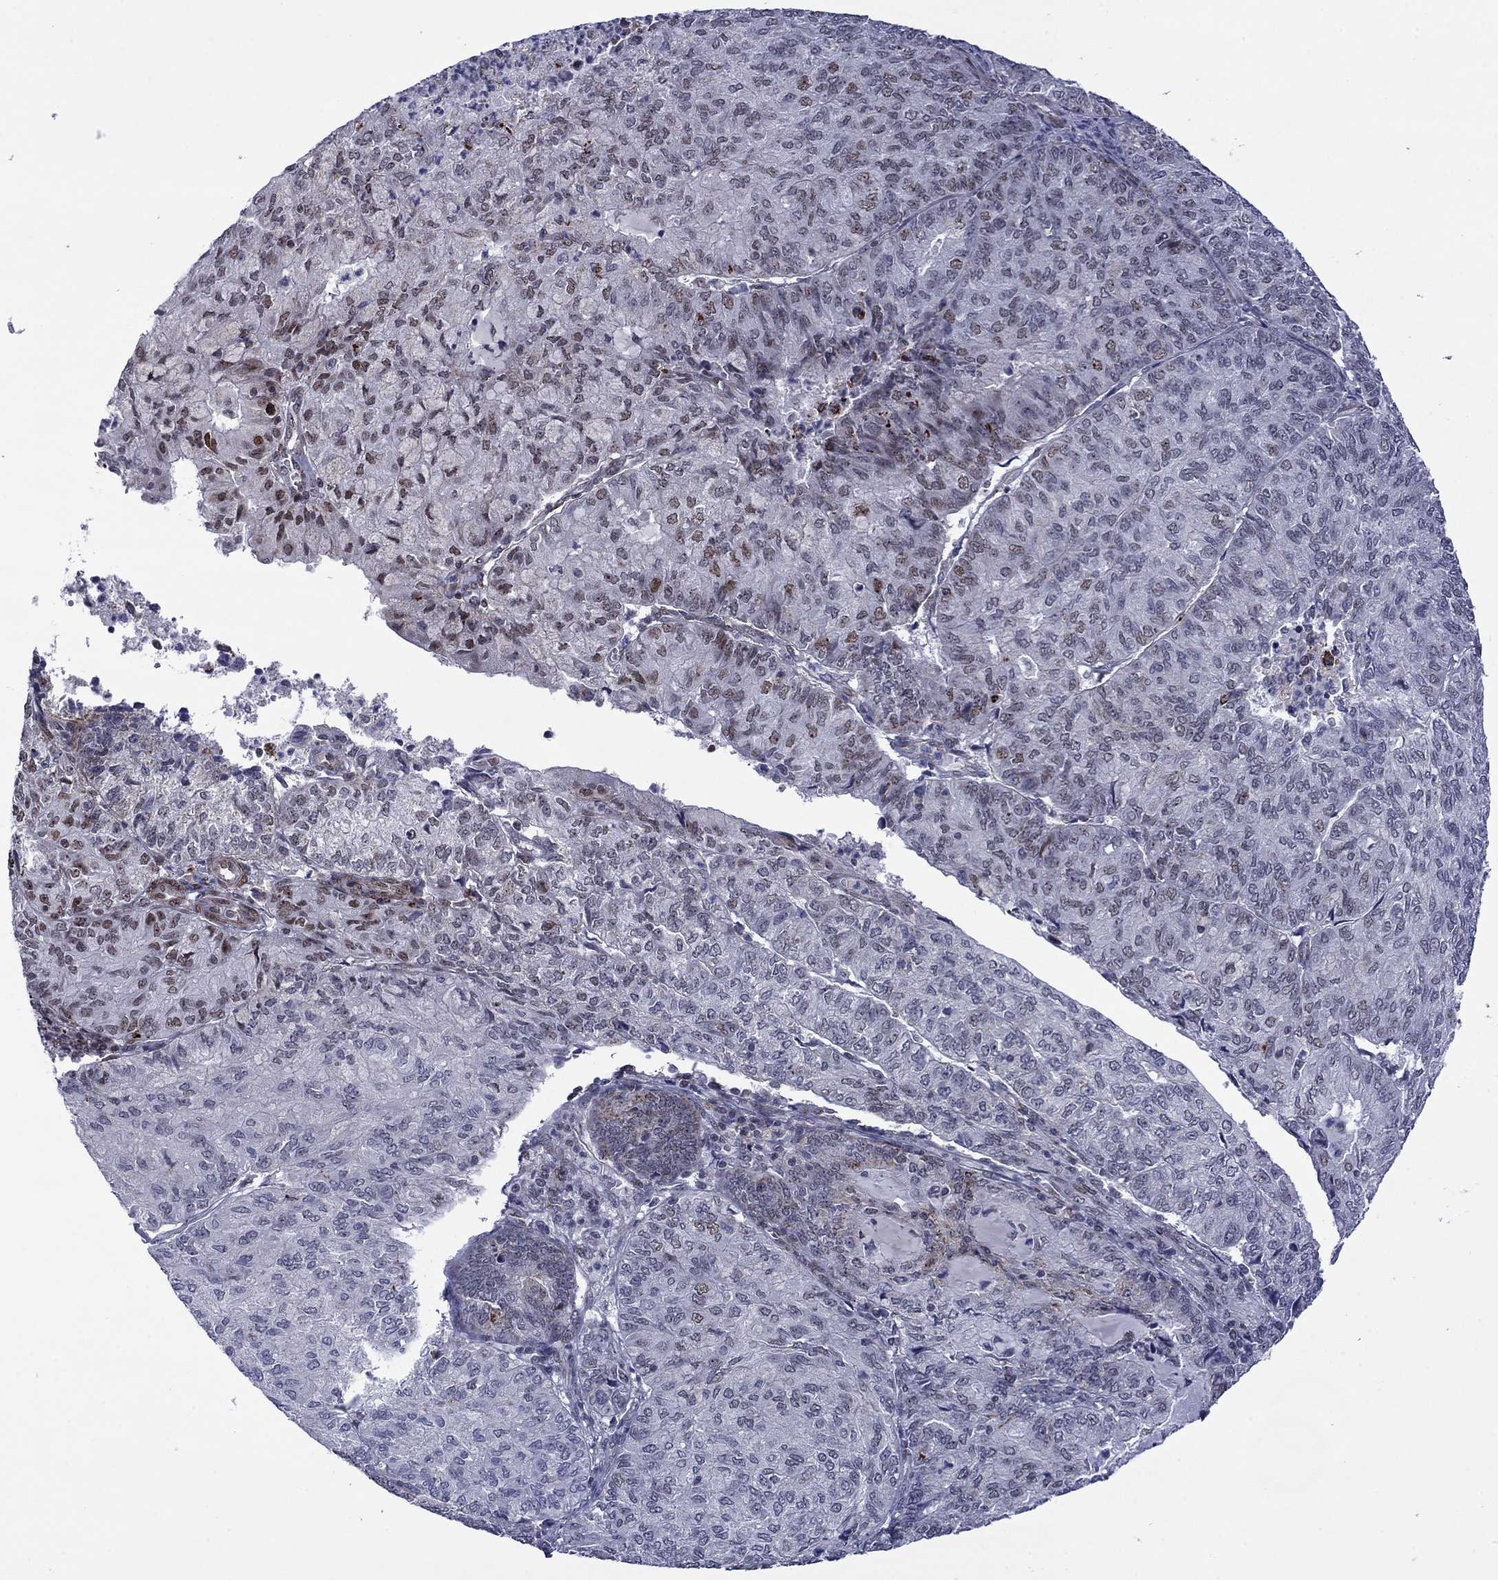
{"staining": {"intensity": "moderate", "quantity": "<25%", "location": "cytoplasmic/membranous"}, "tissue": "endometrial cancer", "cell_type": "Tumor cells", "image_type": "cancer", "snomed": [{"axis": "morphology", "description": "Adenocarcinoma, NOS"}, {"axis": "topography", "description": "Endometrium"}], "caption": "Tumor cells demonstrate low levels of moderate cytoplasmic/membranous positivity in about <25% of cells in human endometrial adenocarcinoma.", "gene": "SURF2", "patient": {"sex": "female", "age": 82}}